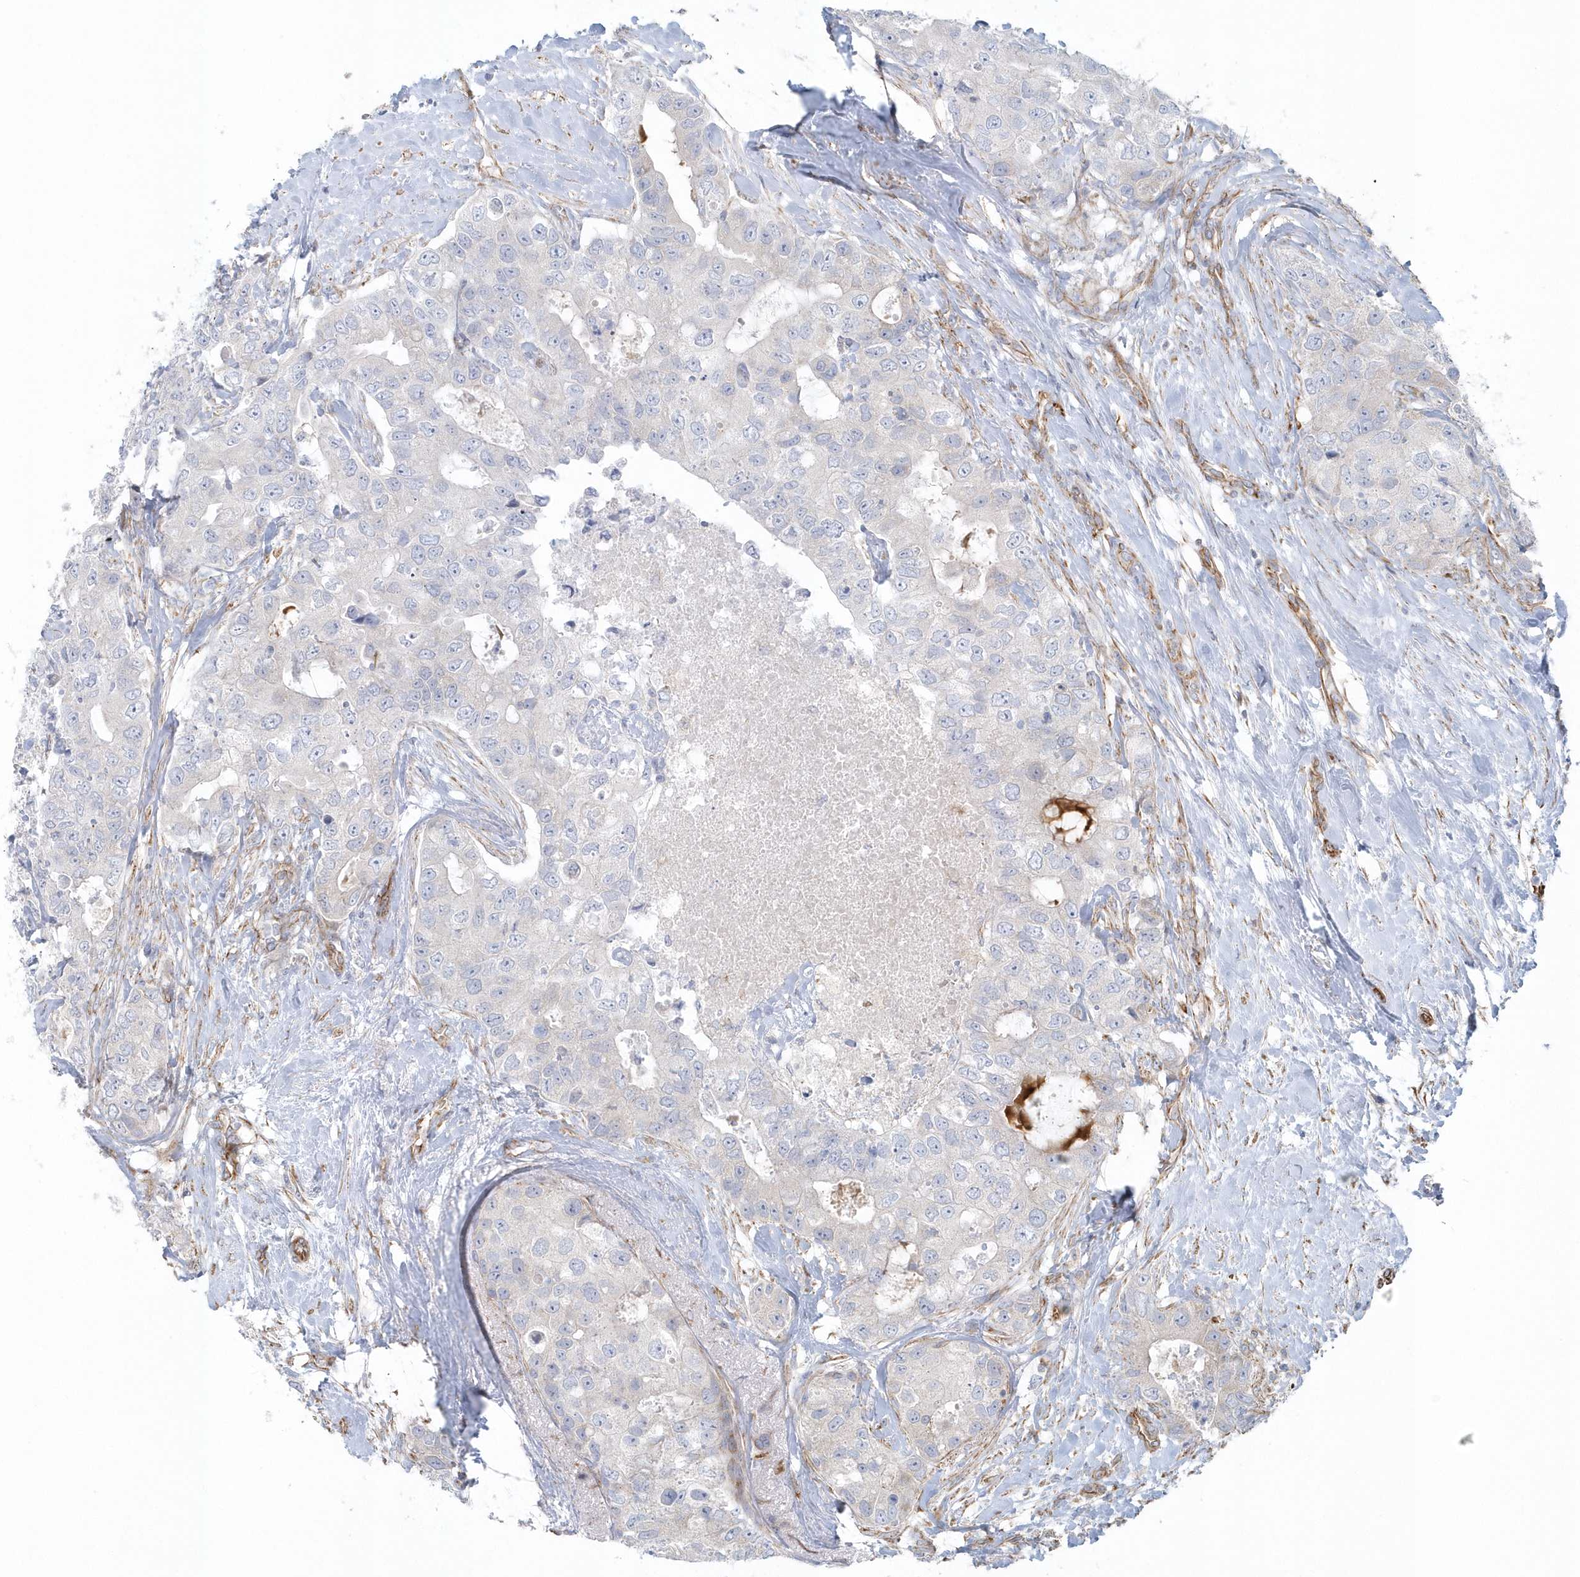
{"staining": {"intensity": "negative", "quantity": "none", "location": "none"}, "tissue": "breast cancer", "cell_type": "Tumor cells", "image_type": "cancer", "snomed": [{"axis": "morphology", "description": "Duct carcinoma"}, {"axis": "topography", "description": "Breast"}], "caption": "The image demonstrates no significant staining in tumor cells of infiltrating ductal carcinoma (breast).", "gene": "GPR152", "patient": {"sex": "female", "age": 62}}